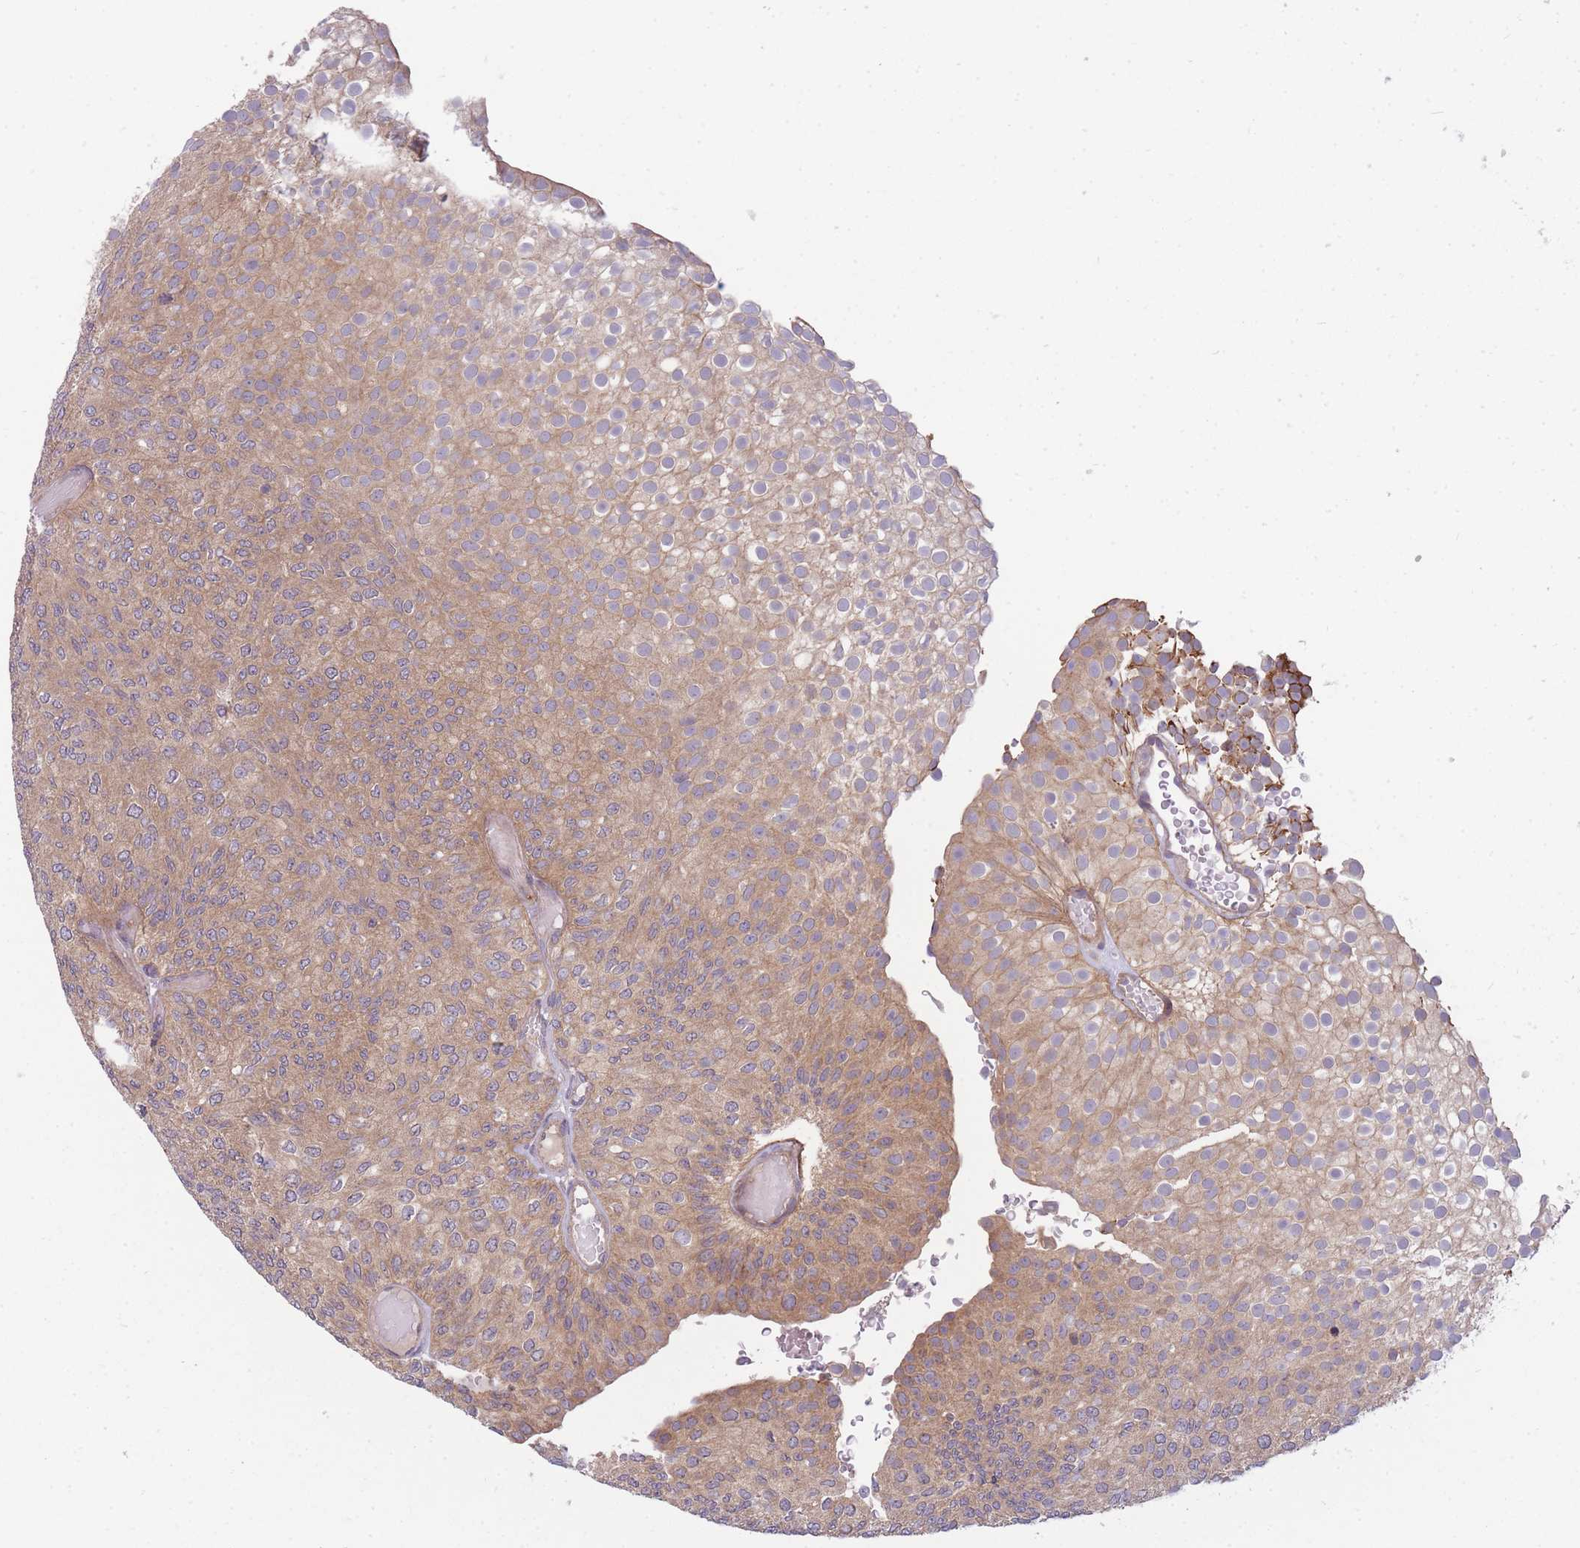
{"staining": {"intensity": "weak", "quantity": "<25%", "location": "cytoplasmic/membranous"}, "tissue": "urothelial cancer", "cell_type": "Tumor cells", "image_type": "cancer", "snomed": [{"axis": "morphology", "description": "Urothelial carcinoma, Low grade"}, {"axis": "topography", "description": "Urinary bladder"}], "caption": "Protein analysis of urothelial cancer shows no significant staining in tumor cells.", "gene": "PFDN6", "patient": {"sex": "male", "age": 78}}